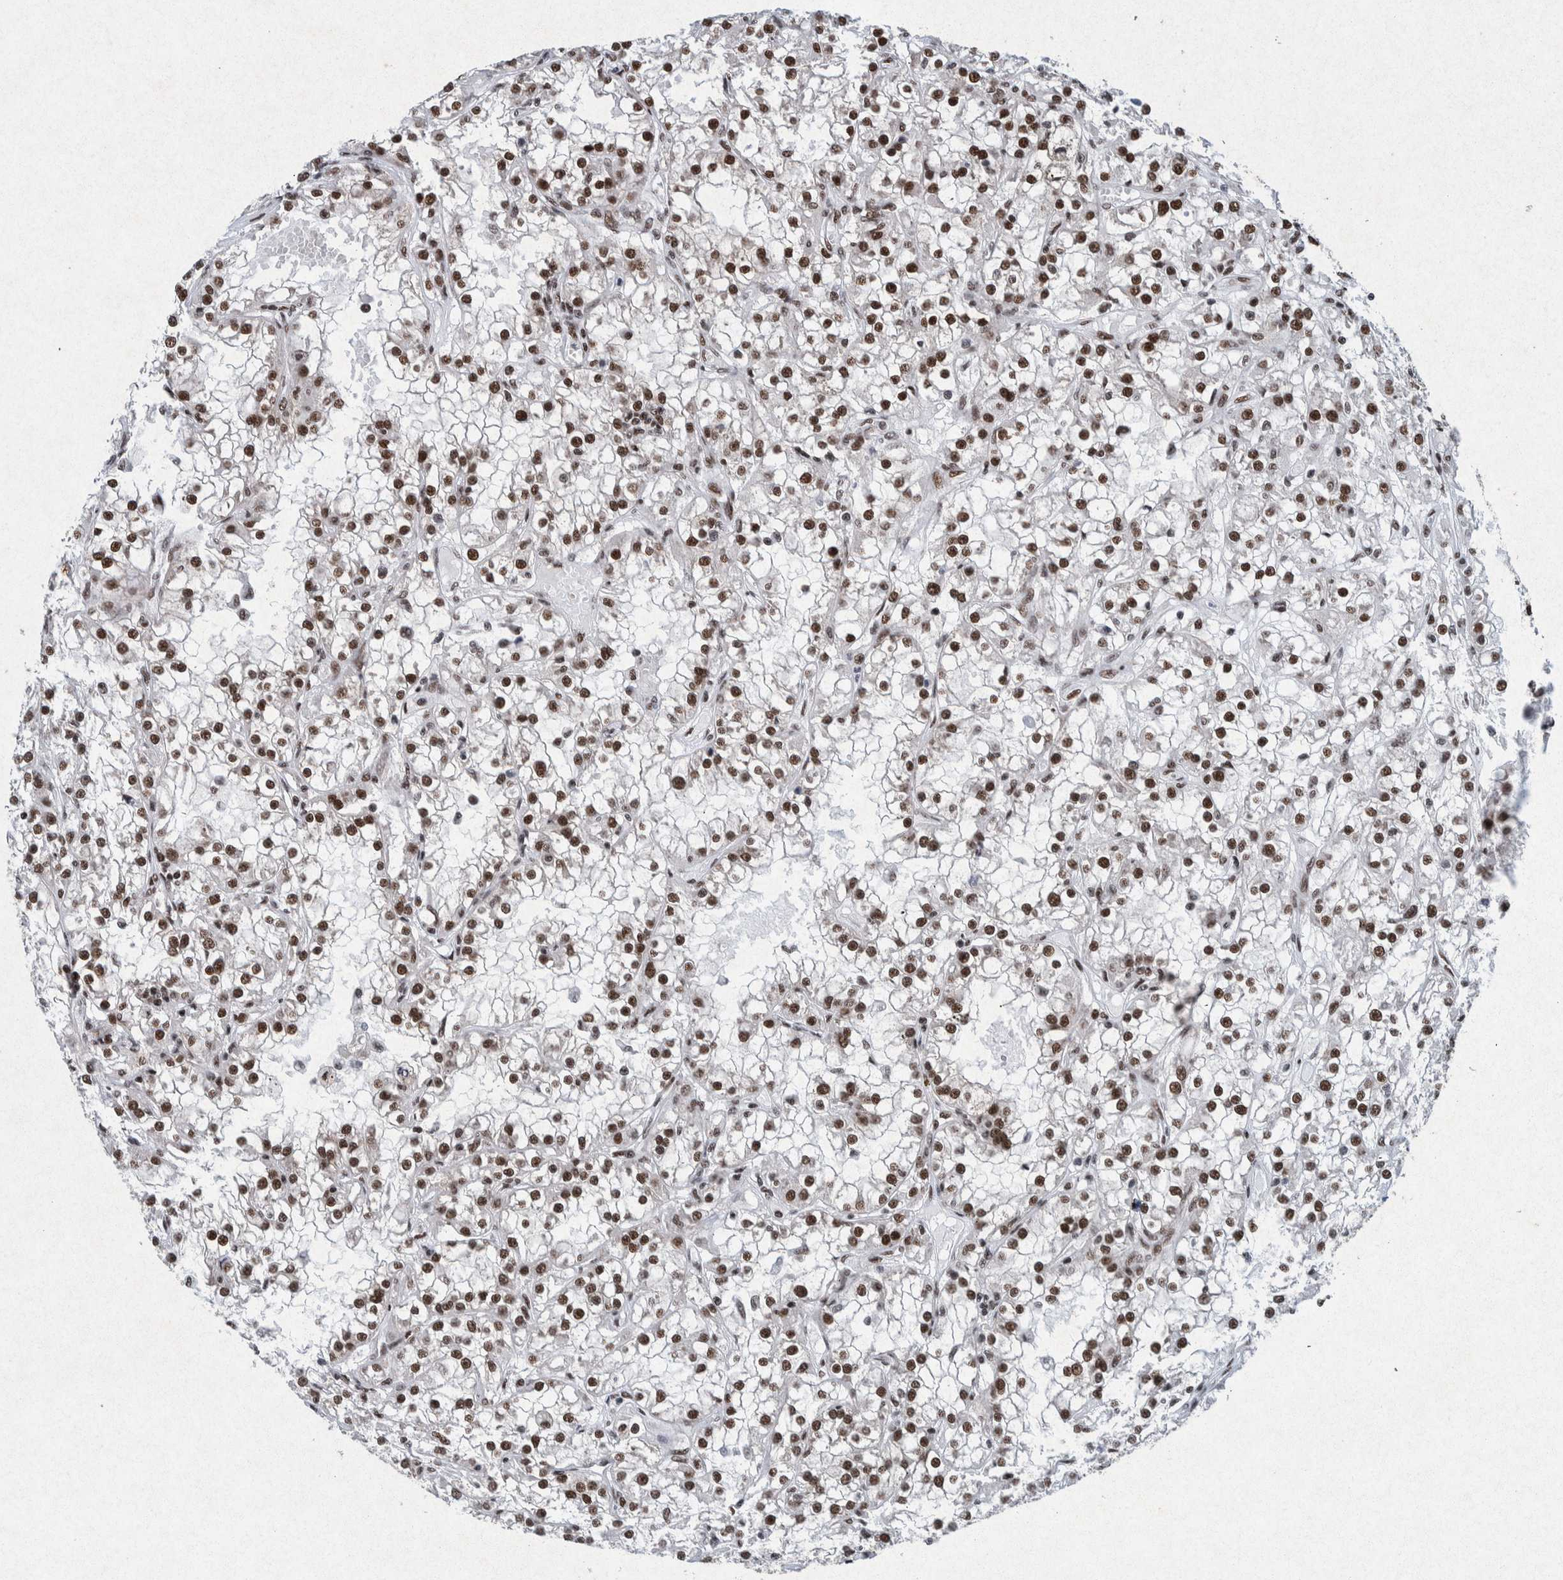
{"staining": {"intensity": "strong", "quantity": ">75%", "location": "nuclear"}, "tissue": "renal cancer", "cell_type": "Tumor cells", "image_type": "cancer", "snomed": [{"axis": "morphology", "description": "Adenocarcinoma, NOS"}, {"axis": "topography", "description": "Kidney"}], "caption": "Human adenocarcinoma (renal) stained with a protein marker exhibits strong staining in tumor cells.", "gene": "TAF10", "patient": {"sex": "female", "age": 52}}